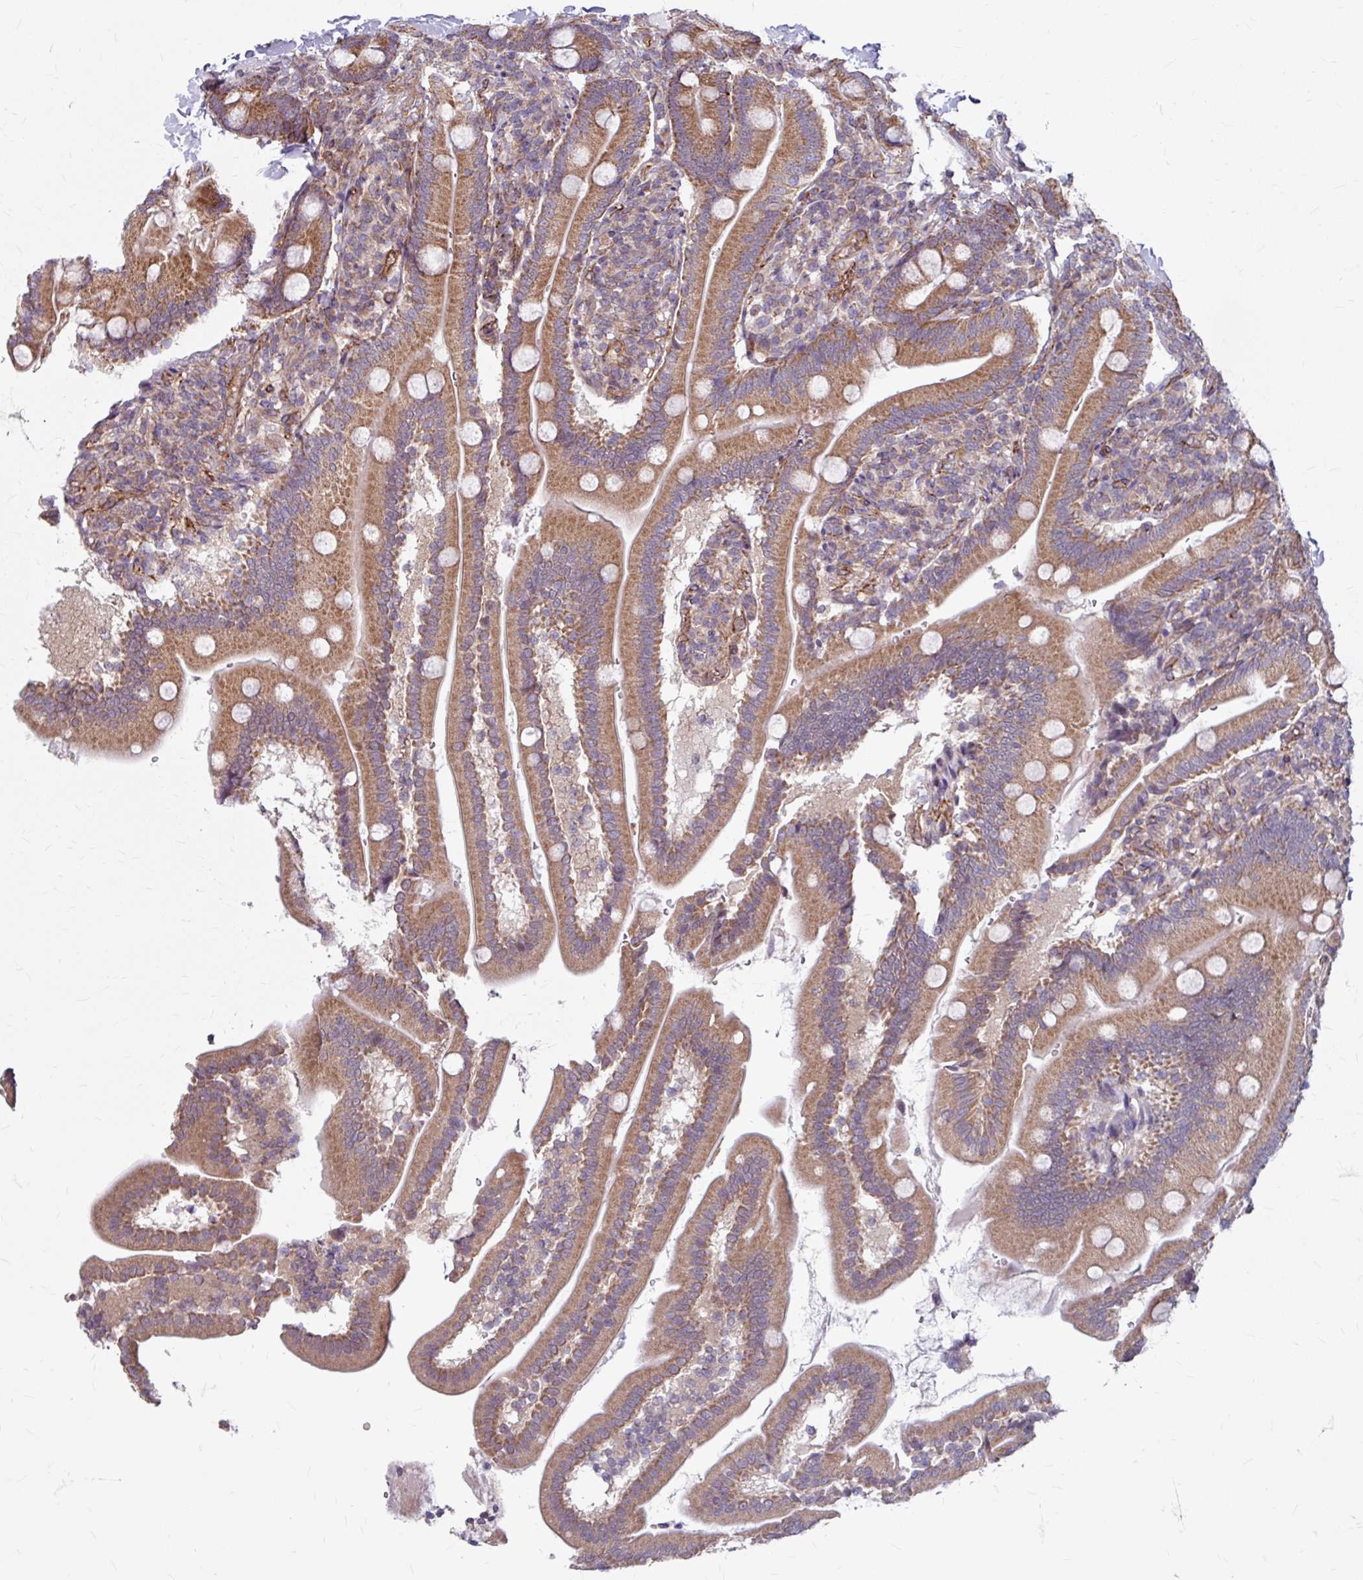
{"staining": {"intensity": "moderate", "quantity": ">75%", "location": "cytoplasmic/membranous"}, "tissue": "duodenum", "cell_type": "Glandular cells", "image_type": "normal", "snomed": [{"axis": "morphology", "description": "Normal tissue, NOS"}, {"axis": "topography", "description": "Duodenum"}], "caption": "Duodenum stained with immunohistochemistry (IHC) reveals moderate cytoplasmic/membranous expression in about >75% of glandular cells. The staining was performed using DAB (3,3'-diaminobenzidine) to visualize the protein expression in brown, while the nuclei were stained in blue with hematoxylin (Magnification: 20x).", "gene": "DAAM2", "patient": {"sex": "female", "age": 67}}